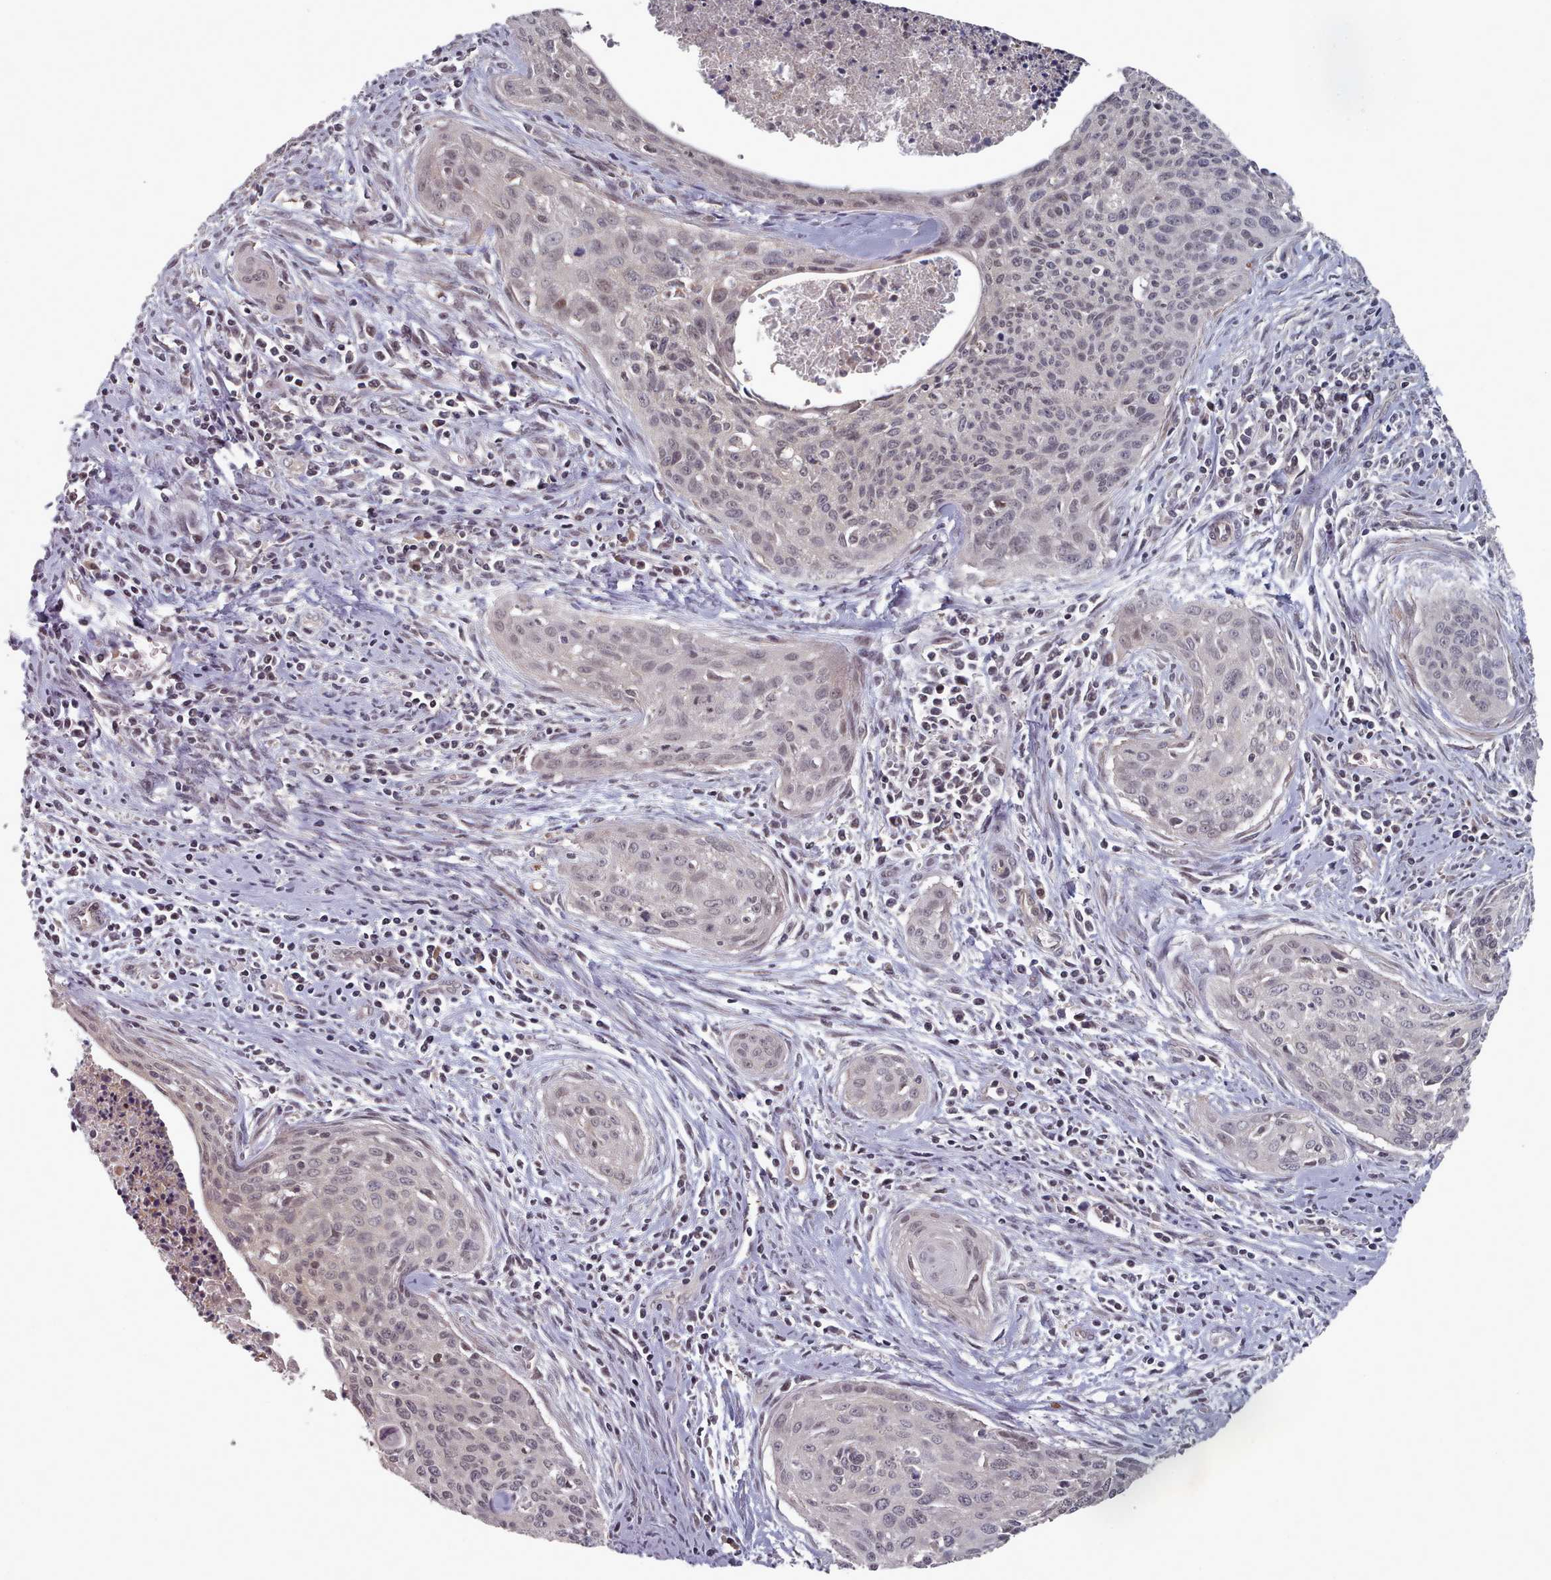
{"staining": {"intensity": "negative", "quantity": "none", "location": "none"}, "tissue": "cervical cancer", "cell_type": "Tumor cells", "image_type": "cancer", "snomed": [{"axis": "morphology", "description": "Squamous cell carcinoma, NOS"}, {"axis": "topography", "description": "Cervix"}], "caption": "Tumor cells show no significant staining in cervical cancer. The staining is performed using DAB brown chromogen with nuclei counter-stained in using hematoxylin.", "gene": "HYAL3", "patient": {"sex": "female", "age": 55}}